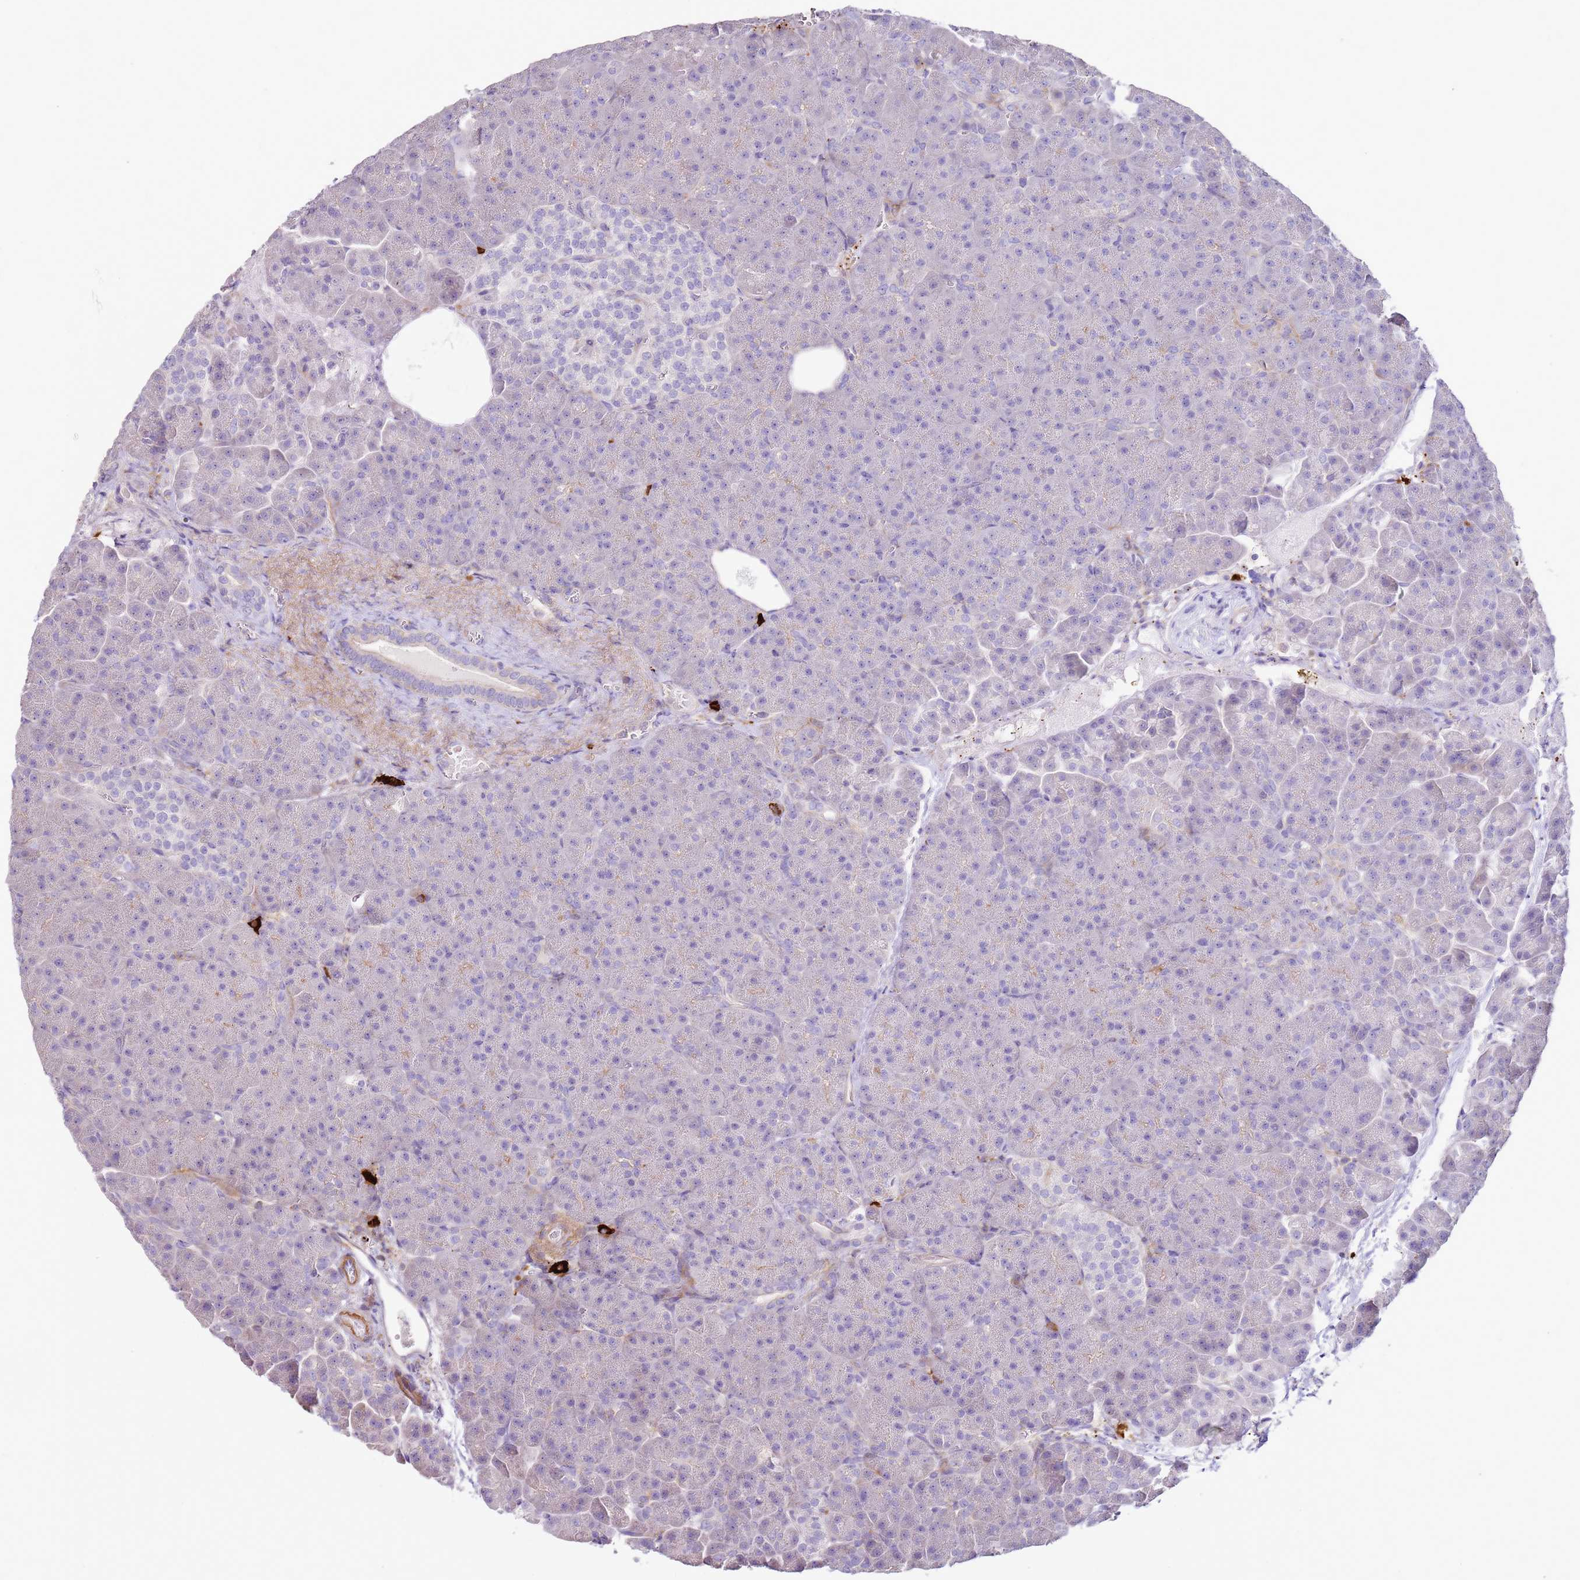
{"staining": {"intensity": "negative", "quantity": "none", "location": "none"}, "tissue": "pancreas", "cell_type": "Exocrine glandular cells", "image_type": "normal", "snomed": [{"axis": "morphology", "description": "Normal tissue, NOS"}, {"axis": "topography", "description": "Pancreas"}], "caption": "Immunohistochemical staining of unremarkable pancreas shows no significant expression in exocrine glandular cells.", "gene": "FPR1", "patient": {"sex": "female", "age": 74}}